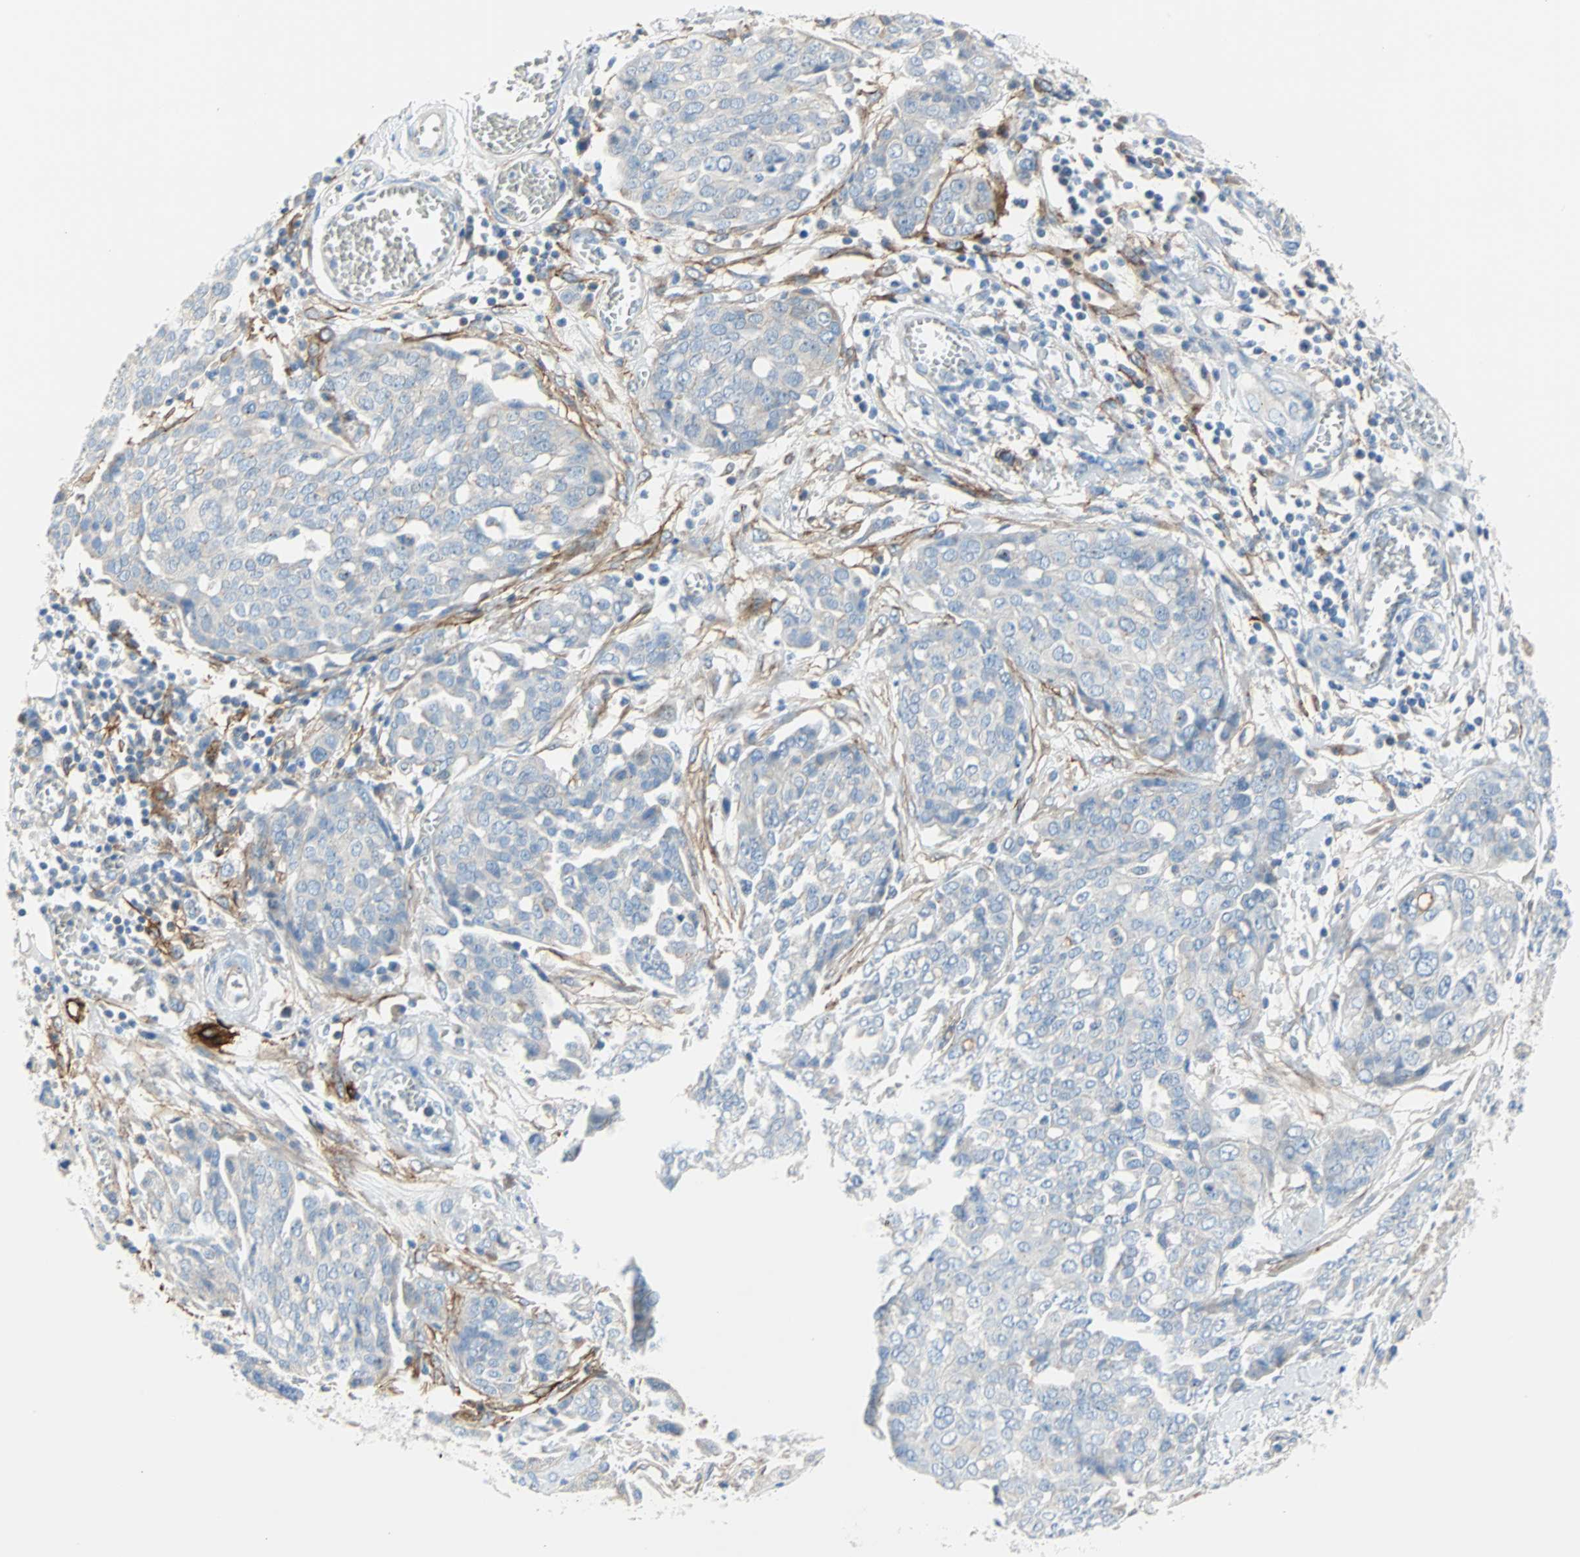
{"staining": {"intensity": "negative", "quantity": "none", "location": "none"}, "tissue": "ovarian cancer", "cell_type": "Tumor cells", "image_type": "cancer", "snomed": [{"axis": "morphology", "description": "Cystadenocarcinoma, serous, NOS"}, {"axis": "topography", "description": "Soft tissue"}, {"axis": "topography", "description": "Ovary"}], "caption": "There is no significant staining in tumor cells of ovarian serous cystadenocarcinoma.", "gene": "PDPN", "patient": {"sex": "female", "age": 57}}